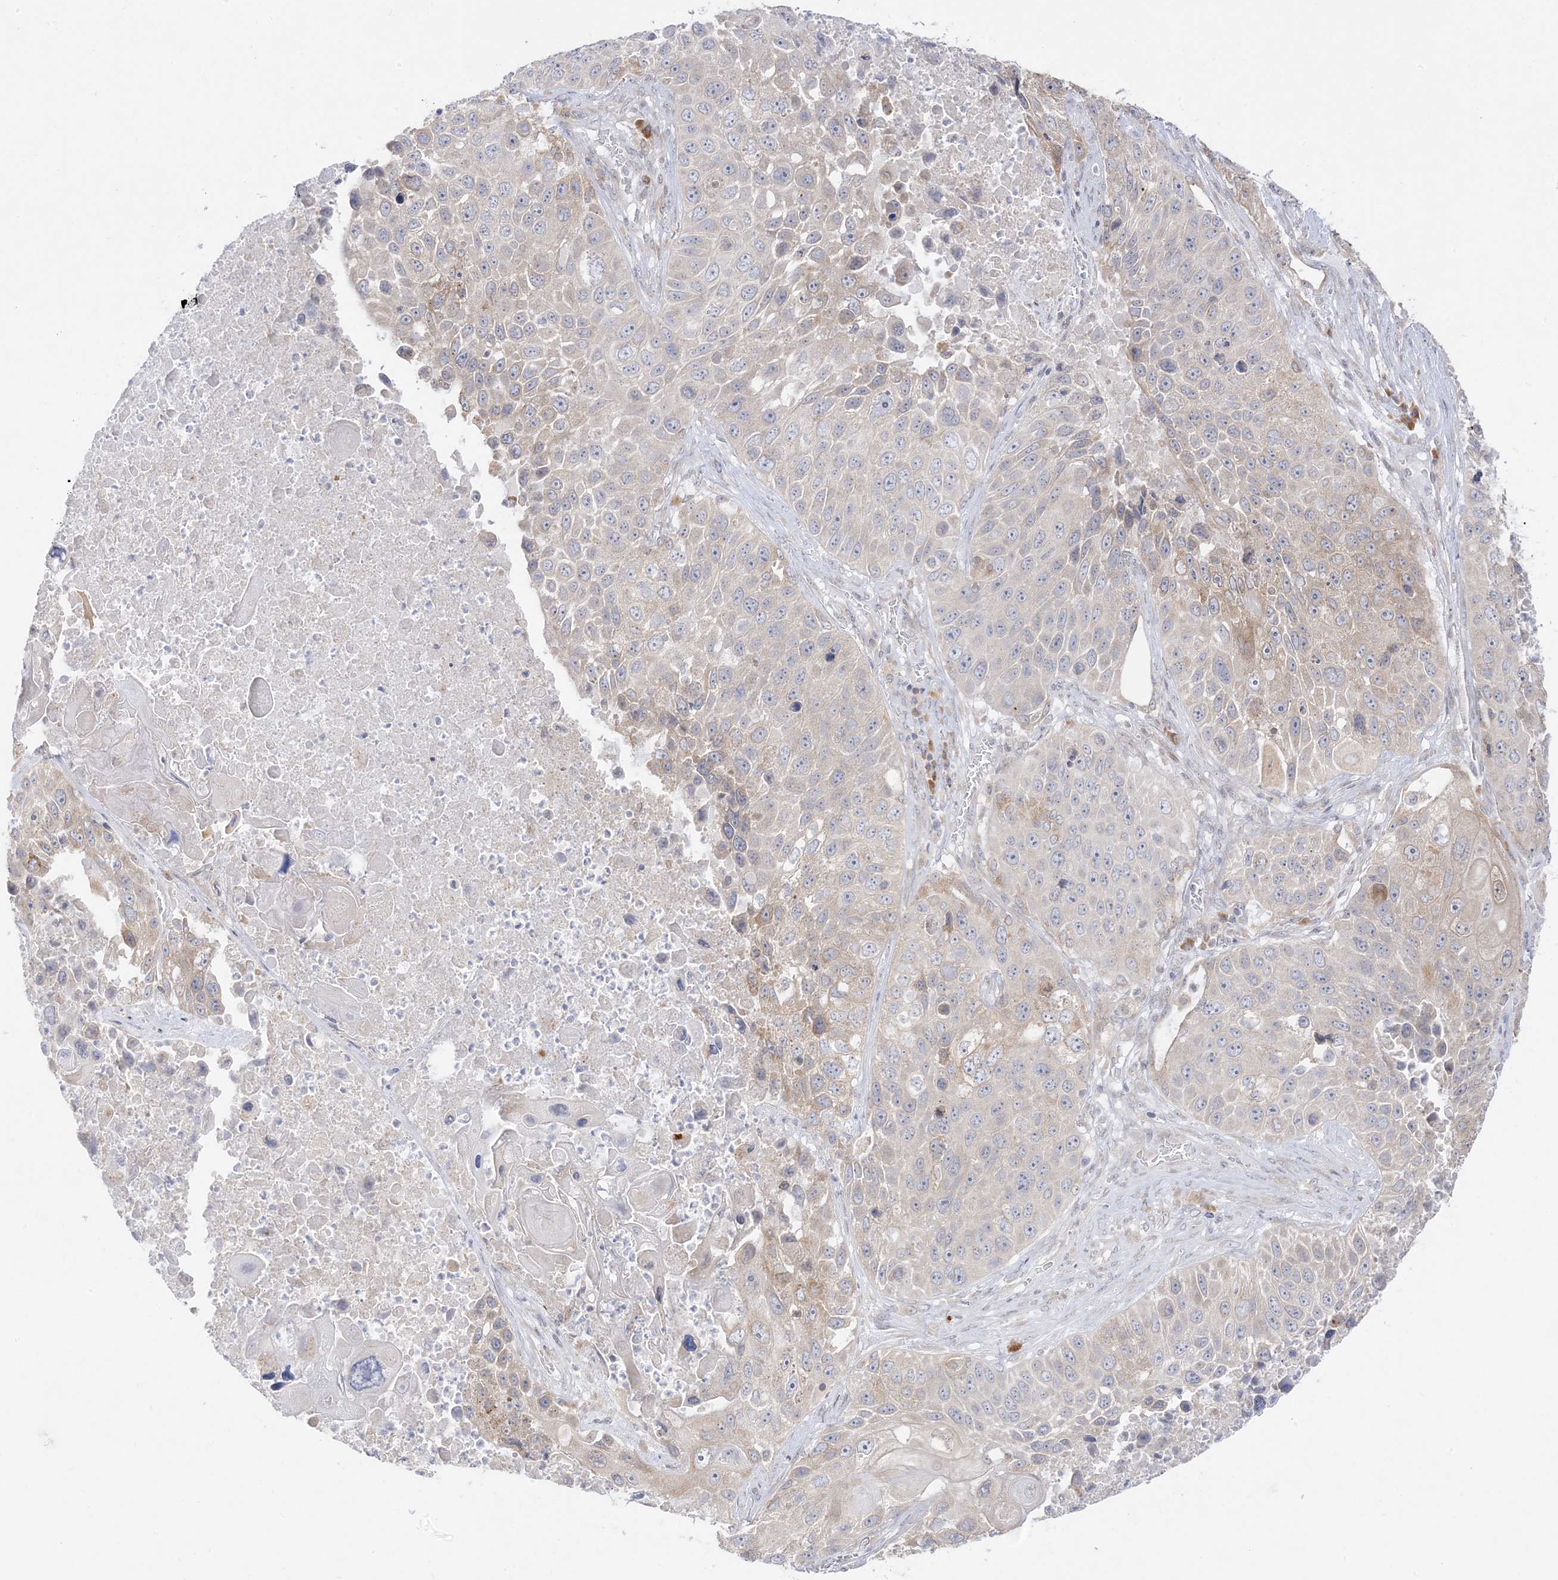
{"staining": {"intensity": "negative", "quantity": "none", "location": "none"}, "tissue": "lung cancer", "cell_type": "Tumor cells", "image_type": "cancer", "snomed": [{"axis": "morphology", "description": "Squamous cell carcinoma, NOS"}, {"axis": "topography", "description": "Lung"}], "caption": "High magnification brightfield microscopy of squamous cell carcinoma (lung) stained with DAB (3,3'-diaminobenzidine) (brown) and counterstained with hematoxylin (blue): tumor cells show no significant positivity. (DAB IHC, high magnification).", "gene": "C2CD2", "patient": {"sex": "male", "age": 61}}